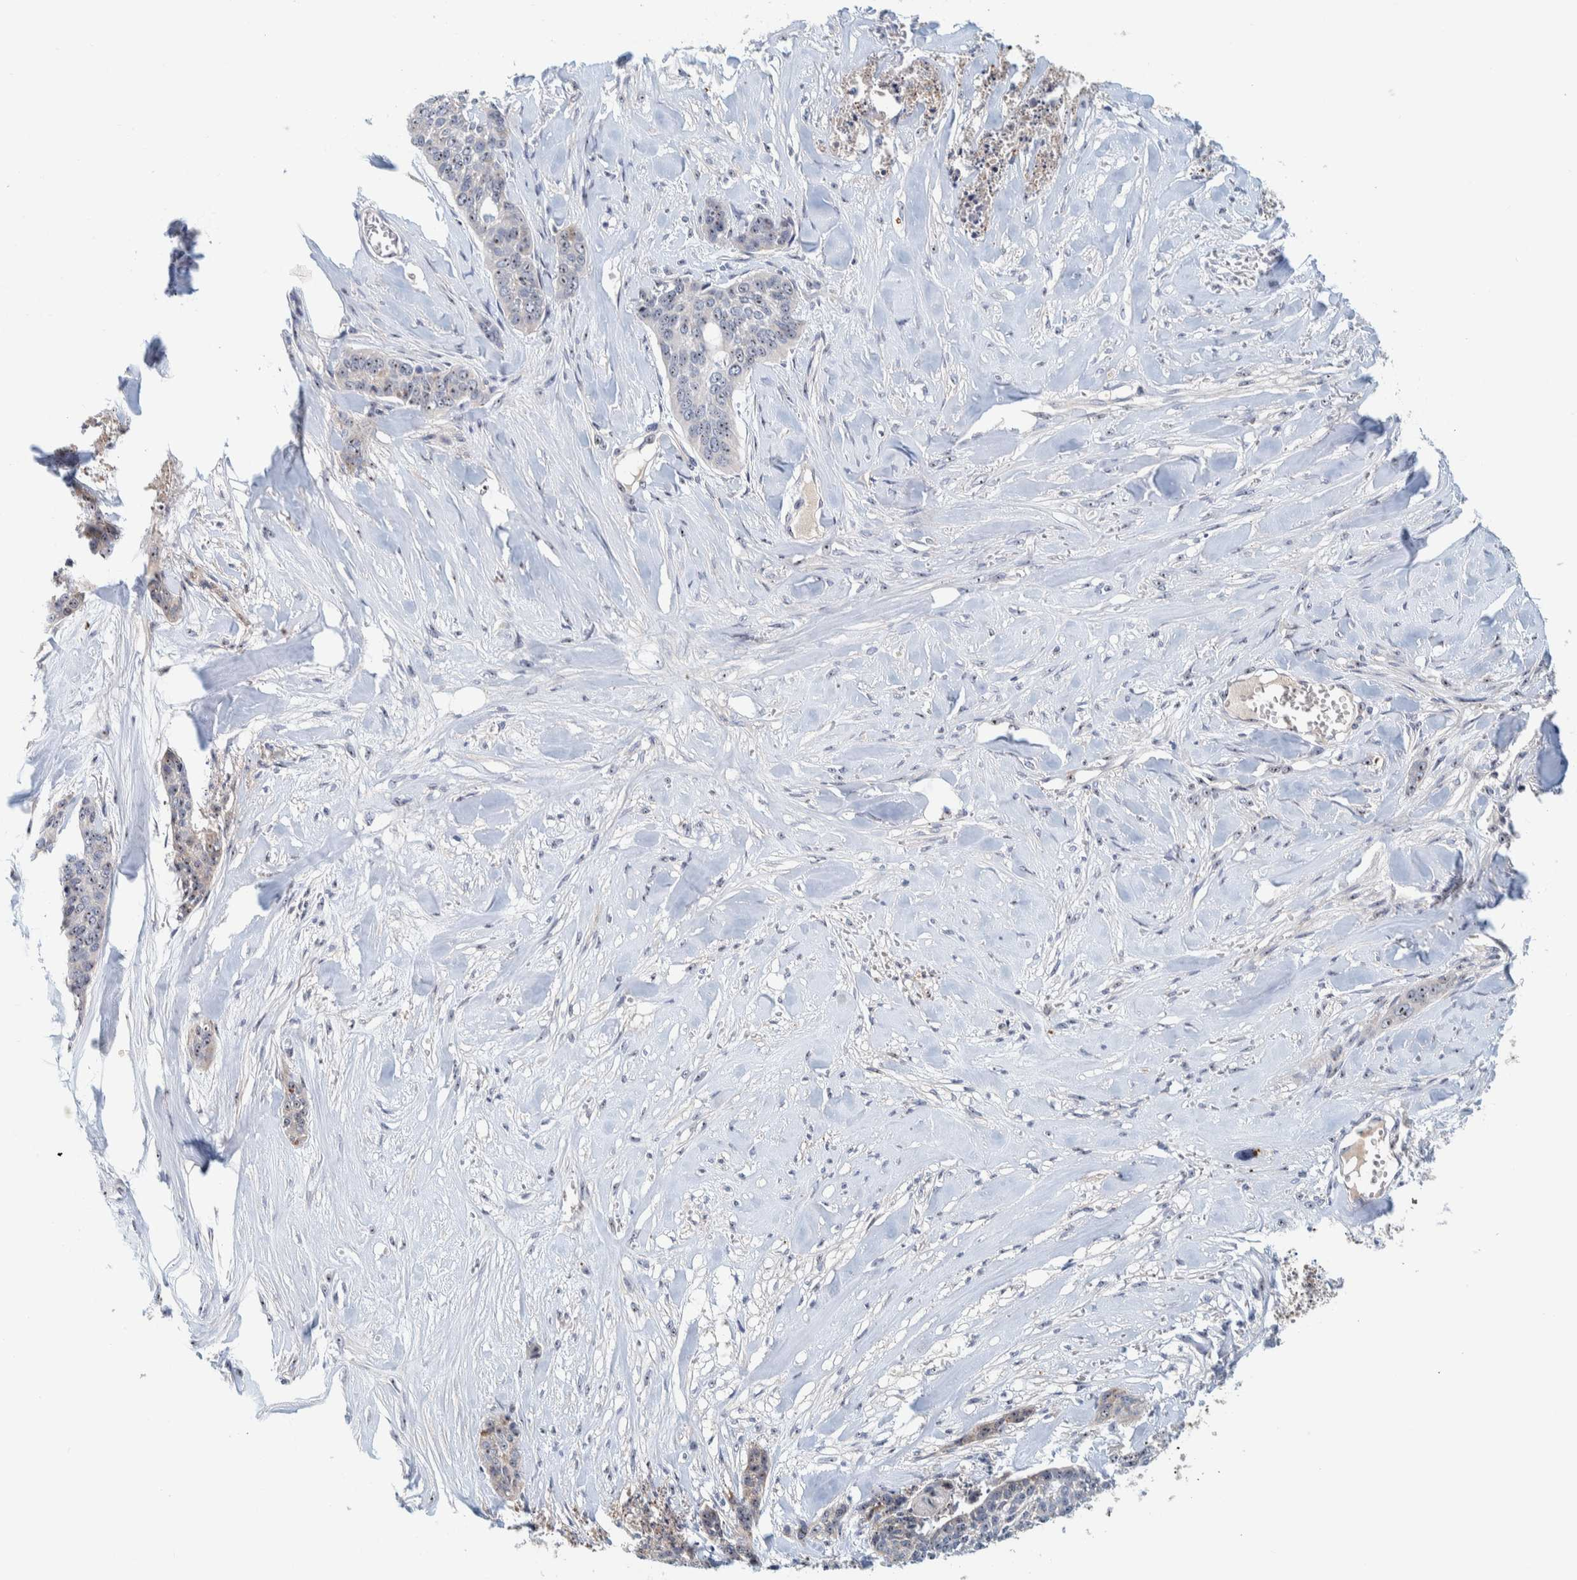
{"staining": {"intensity": "moderate", "quantity": ">75%", "location": "nuclear"}, "tissue": "skin cancer", "cell_type": "Tumor cells", "image_type": "cancer", "snomed": [{"axis": "morphology", "description": "Basal cell carcinoma"}, {"axis": "topography", "description": "Skin"}], "caption": "Moderate nuclear expression is identified in about >75% of tumor cells in skin cancer.", "gene": "NOL11", "patient": {"sex": "female", "age": 64}}